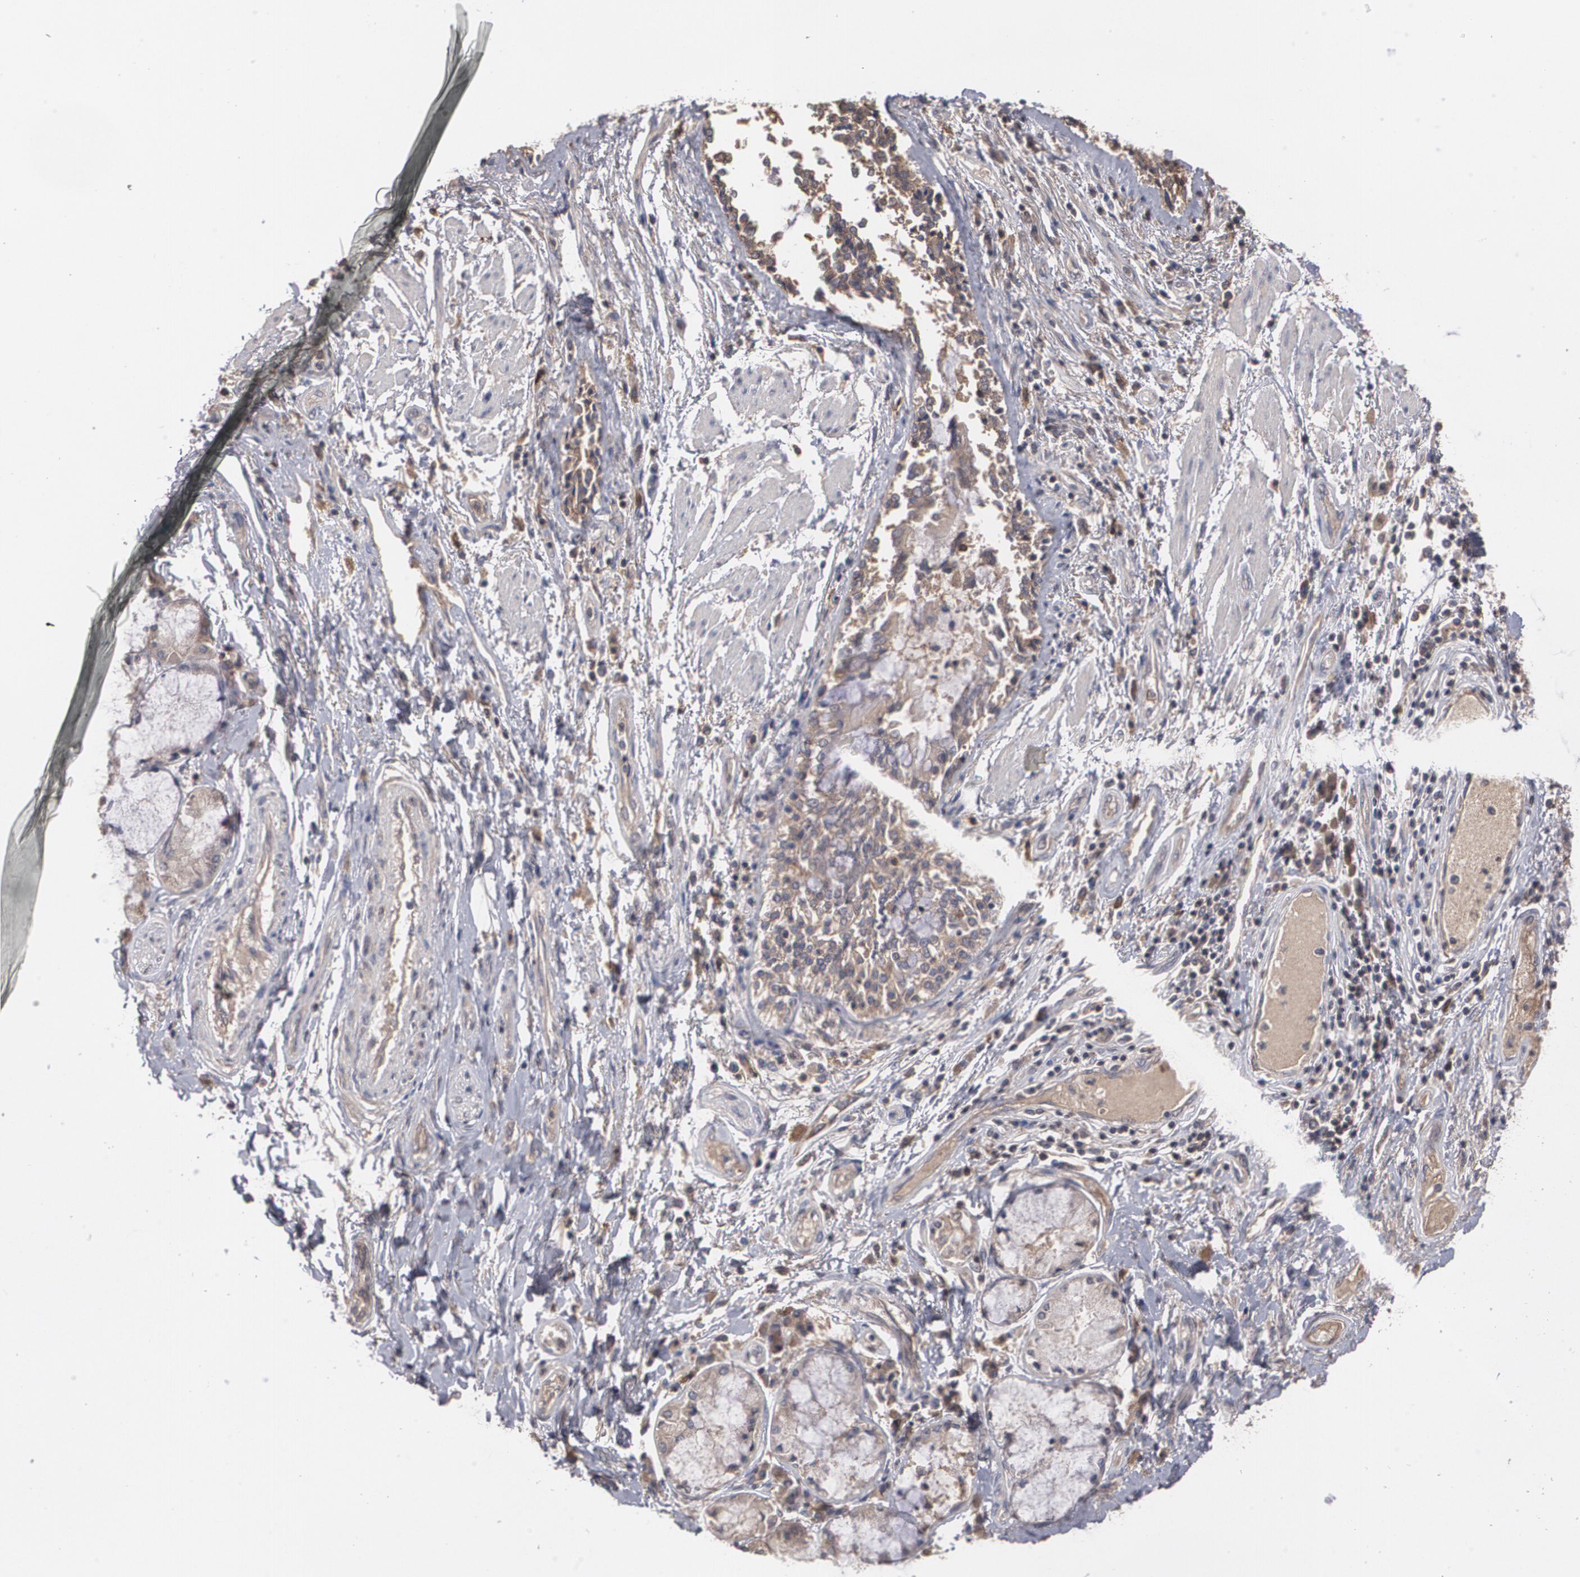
{"staining": {"intensity": "weak", "quantity": ">75%", "location": "cytoplasmic/membranous"}, "tissue": "bronchus", "cell_type": "Respiratory epithelial cells", "image_type": "normal", "snomed": [{"axis": "morphology", "description": "Normal tissue, NOS"}, {"axis": "topography", "description": "Cartilage tissue"}, {"axis": "topography", "description": "Bronchus"}, {"axis": "topography", "description": "Lung"}], "caption": "IHC image of normal bronchus stained for a protein (brown), which demonstrates low levels of weak cytoplasmic/membranous positivity in about >75% of respiratory epithelial cells.", "gene": "ARF6", "patient": {"sex": "female", "age": 49}}